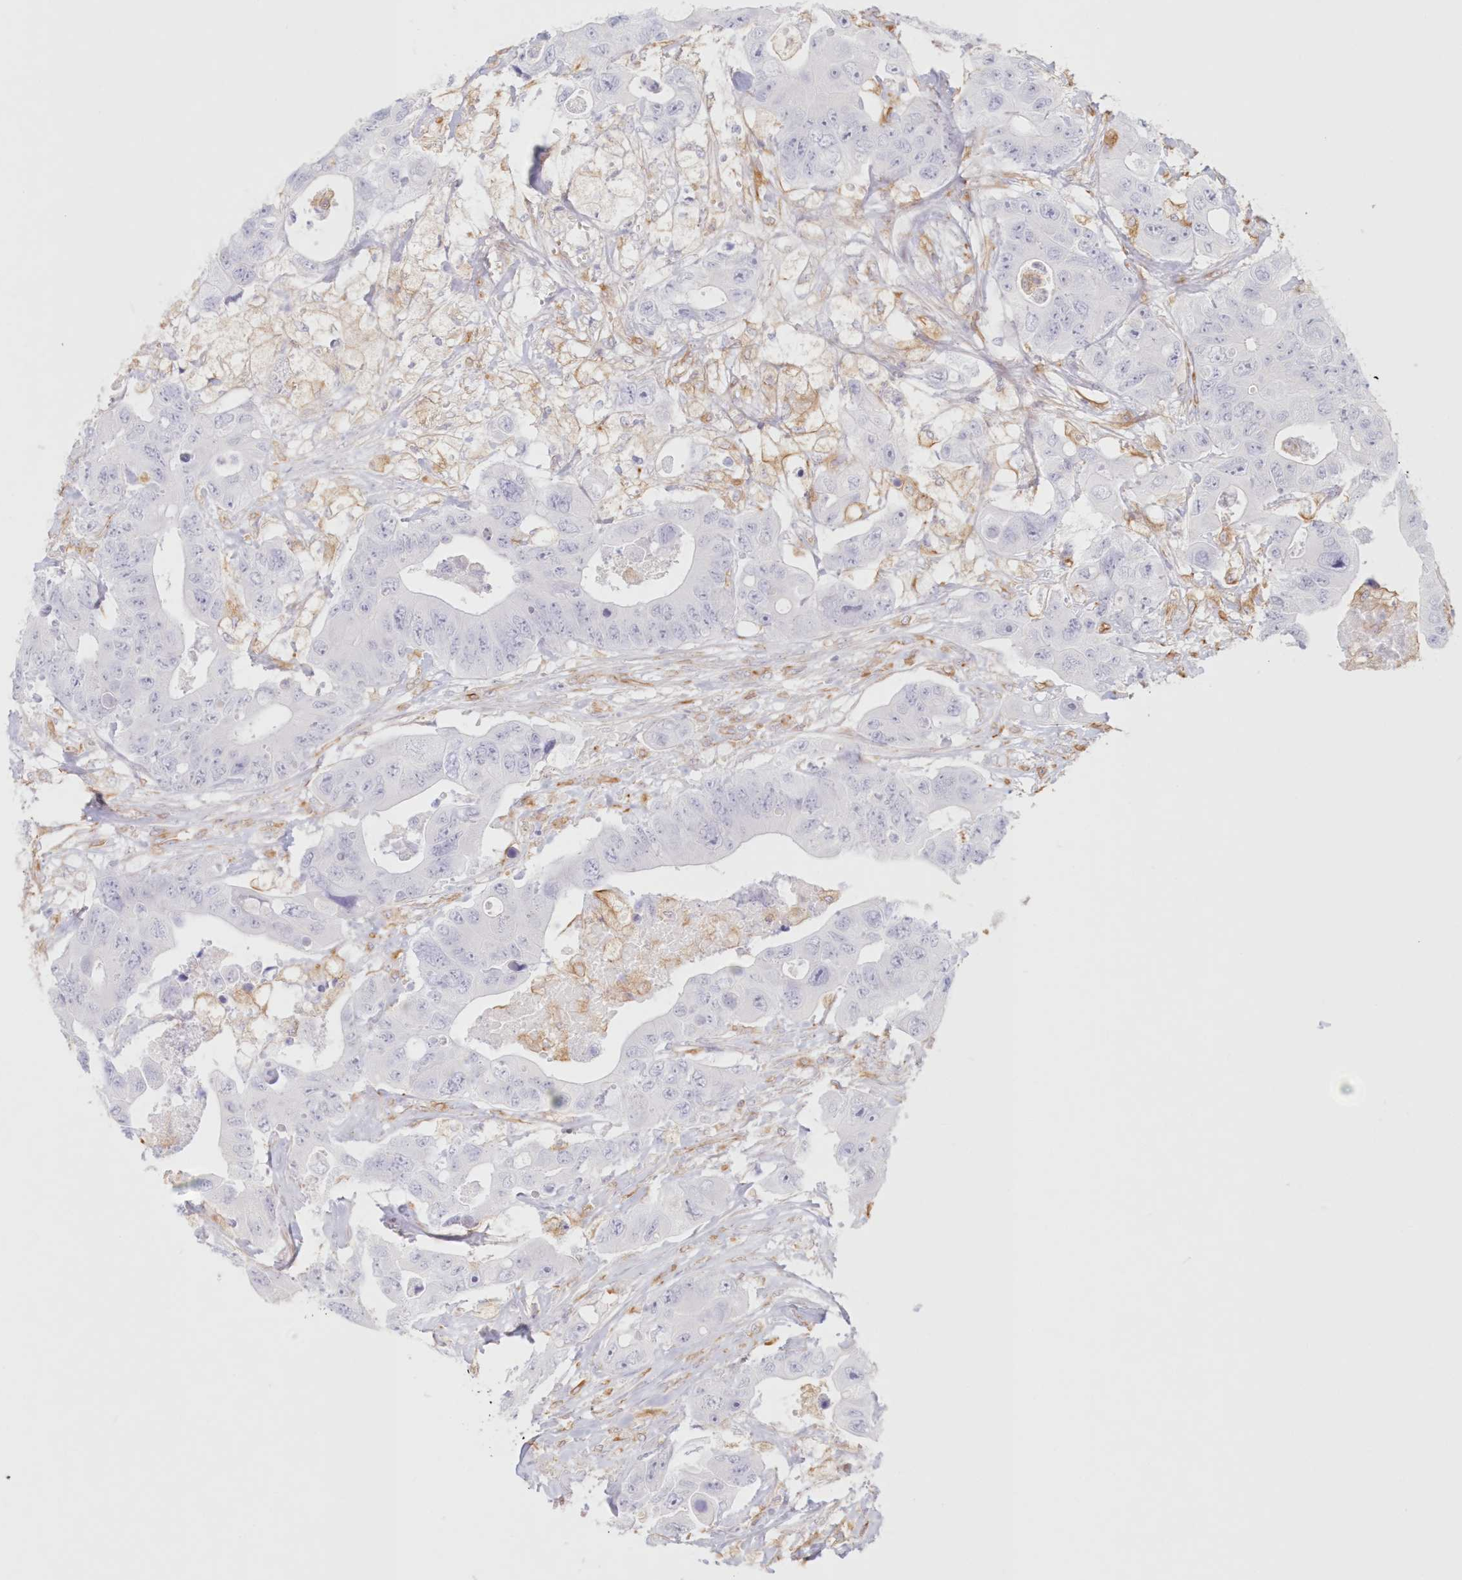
{"staining": {"intensity": "negative", "quantity": "none", "location": "none"}, "tissue": "colorectal cancer", "cell_type": "Tumor cells", "image_type": "cancer", "snomed": [{"axis": "morphology", "description": "Adenocarcinoma, NOS"}, {"axis": "topography", "description": "Colon"}], "caption": "This is an IHC micrograph of adenocarcinoma (colorectal). There is no expression in tumor cells.", "gene": "DMRTB1", "patient": {"sex": "female", "age": 46}}